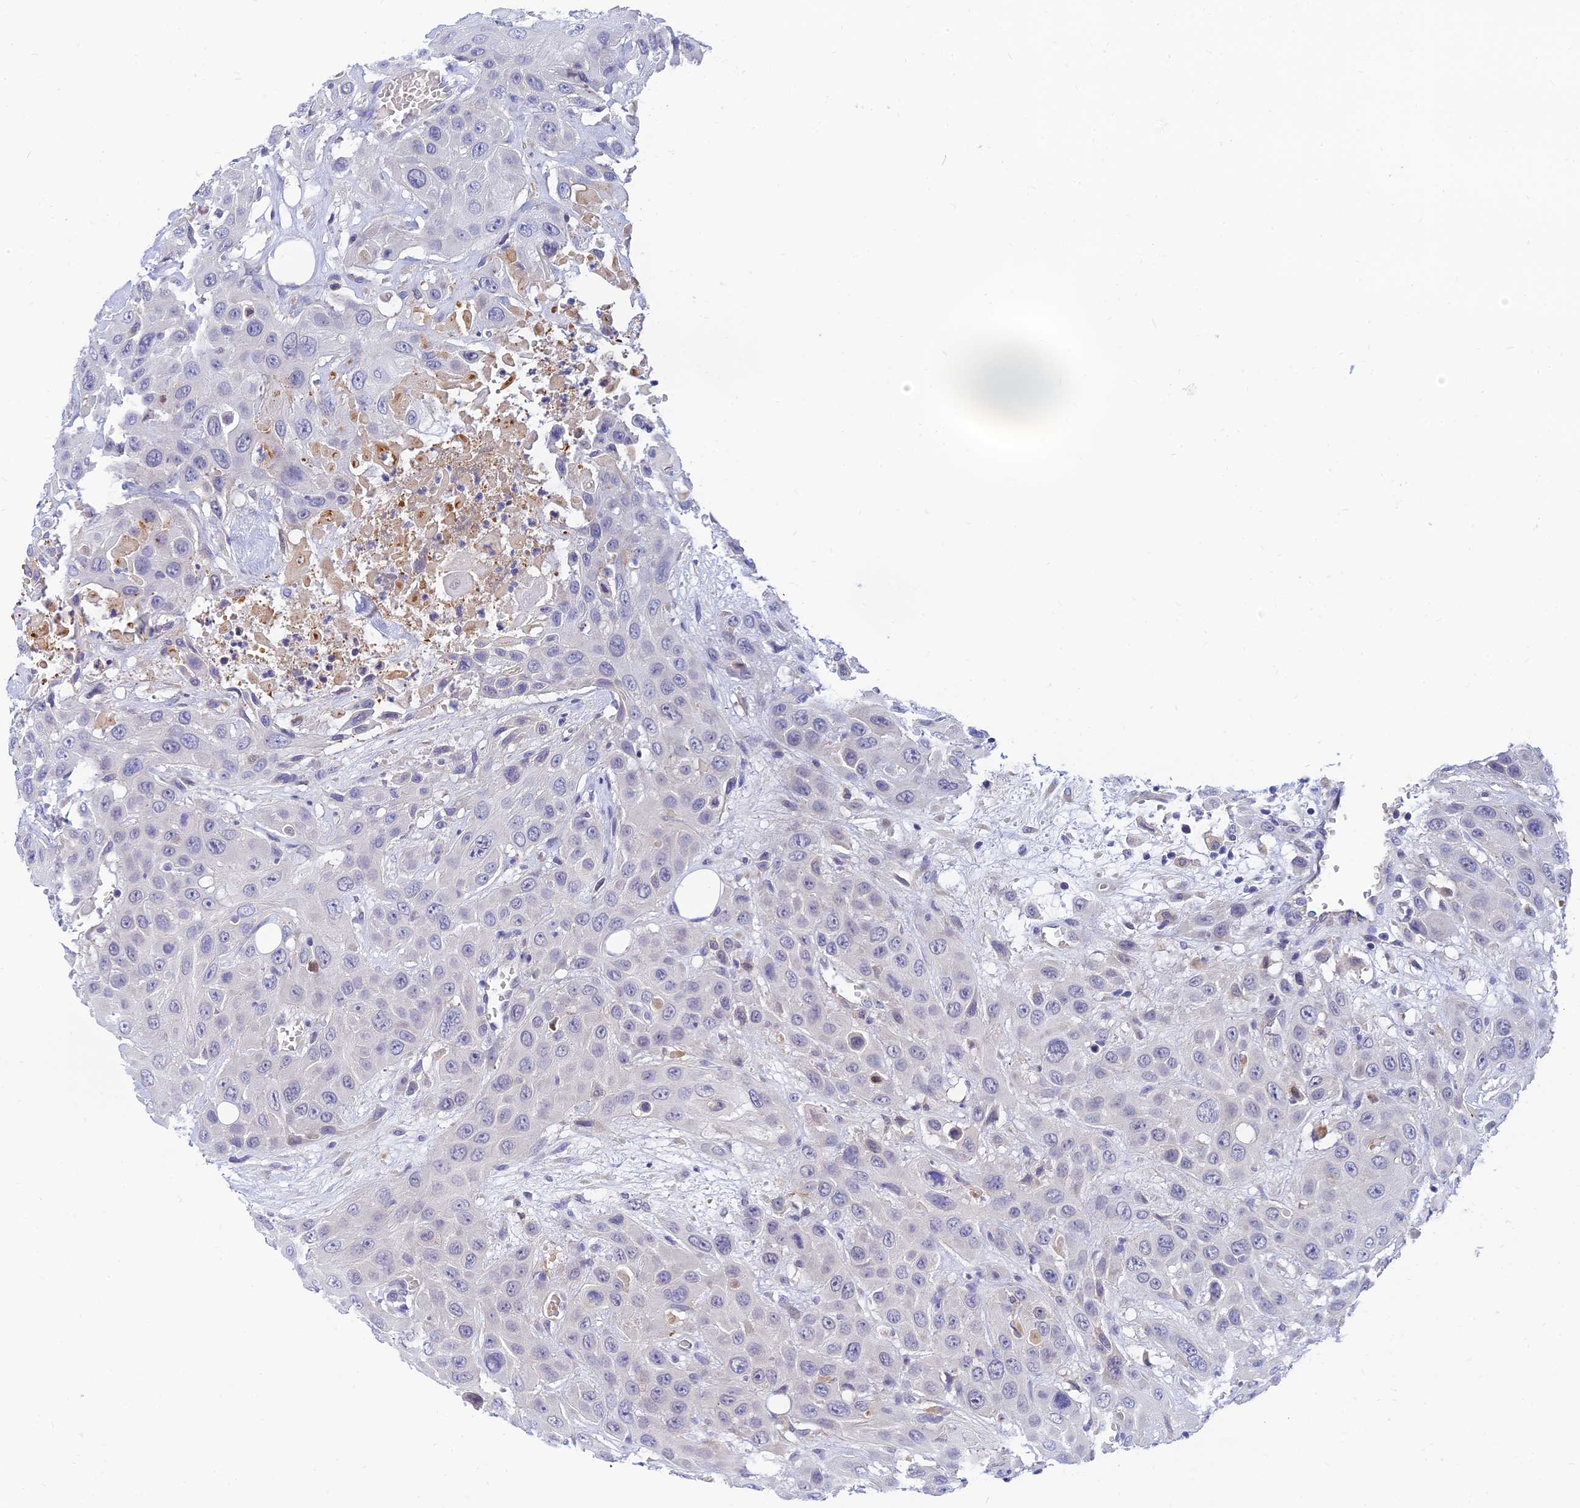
{"staining": {"intensity": "negative", "quantity": "none", "location": "none"}, "tissue": "head and neck cancer", "cell_type": "Tumor cells", "image_type": "cancer", "snomed": [{"axis": "morphology", "description": "Squamous cell carcinoma, NOS"}, {"axis": "topography", "description": "Head-Neck"}], "caption": "The immunohistochemistry photomicrograph has no significant positivity in tumor cells of head and neck cancer tissue.", "gene": "ANKS4B", "patient": {"sex": "male", "age": 81}}